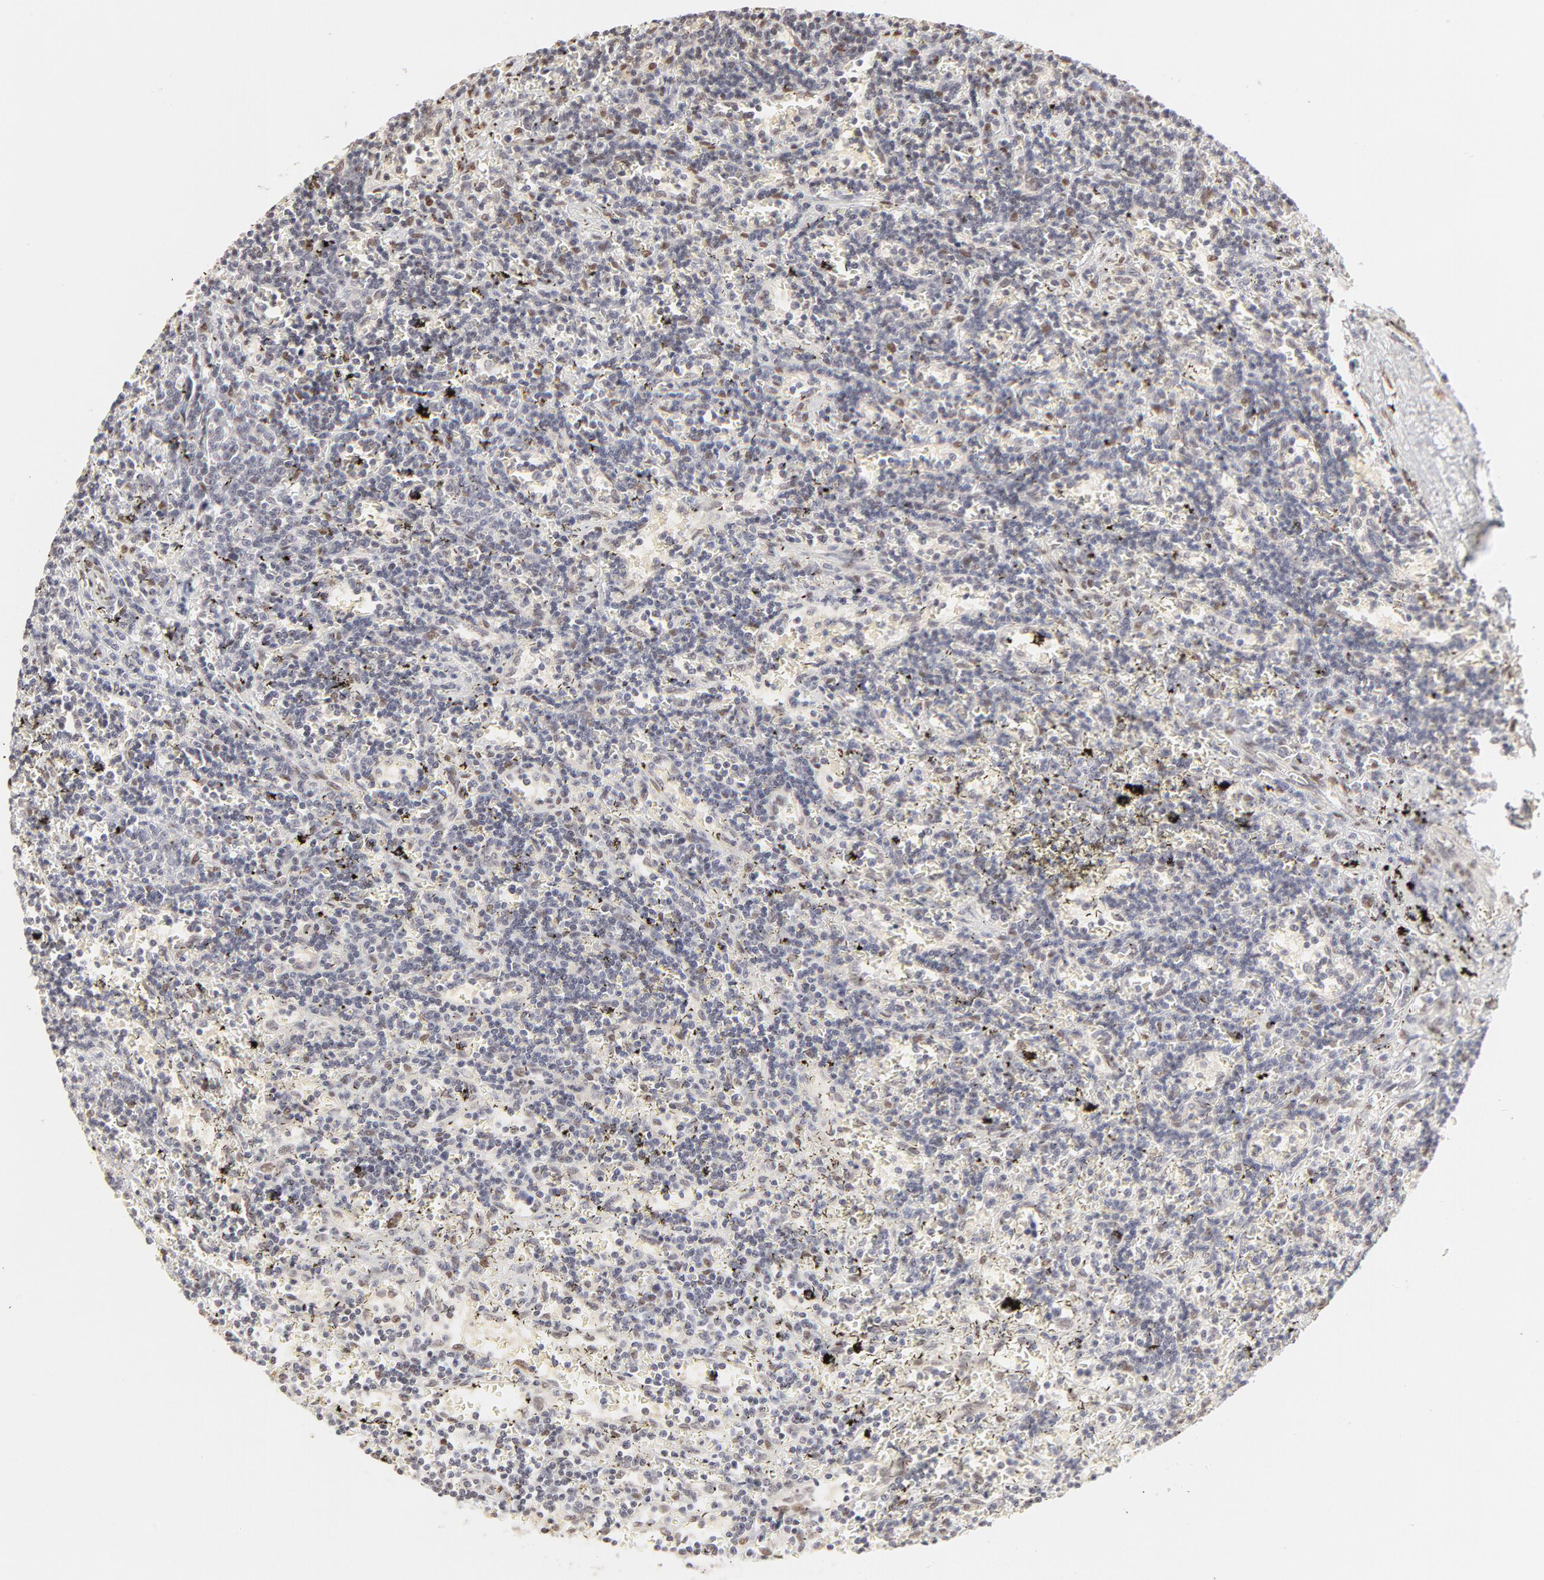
{"staining": {"intensity": "weak", "quantity": "<25%", "location": "nuclear"}, "tissue": "lymphoma", "cell_type": "Tumor cells", "image_type": "cancer", "snomed": [{"axis": "morphology", "description": "Malignant lymphoma, non-Hodgkin's type, Low grade"}, {"axis": "topography", "description": "Spleen"}], "caption": "The photomicrograph shows no staining of tumor cells in malignant lymphoma, non-Hodgkin's type (low-grade).", "gene": "PBX3", "patient": {"sex": "male", "age": 60}}